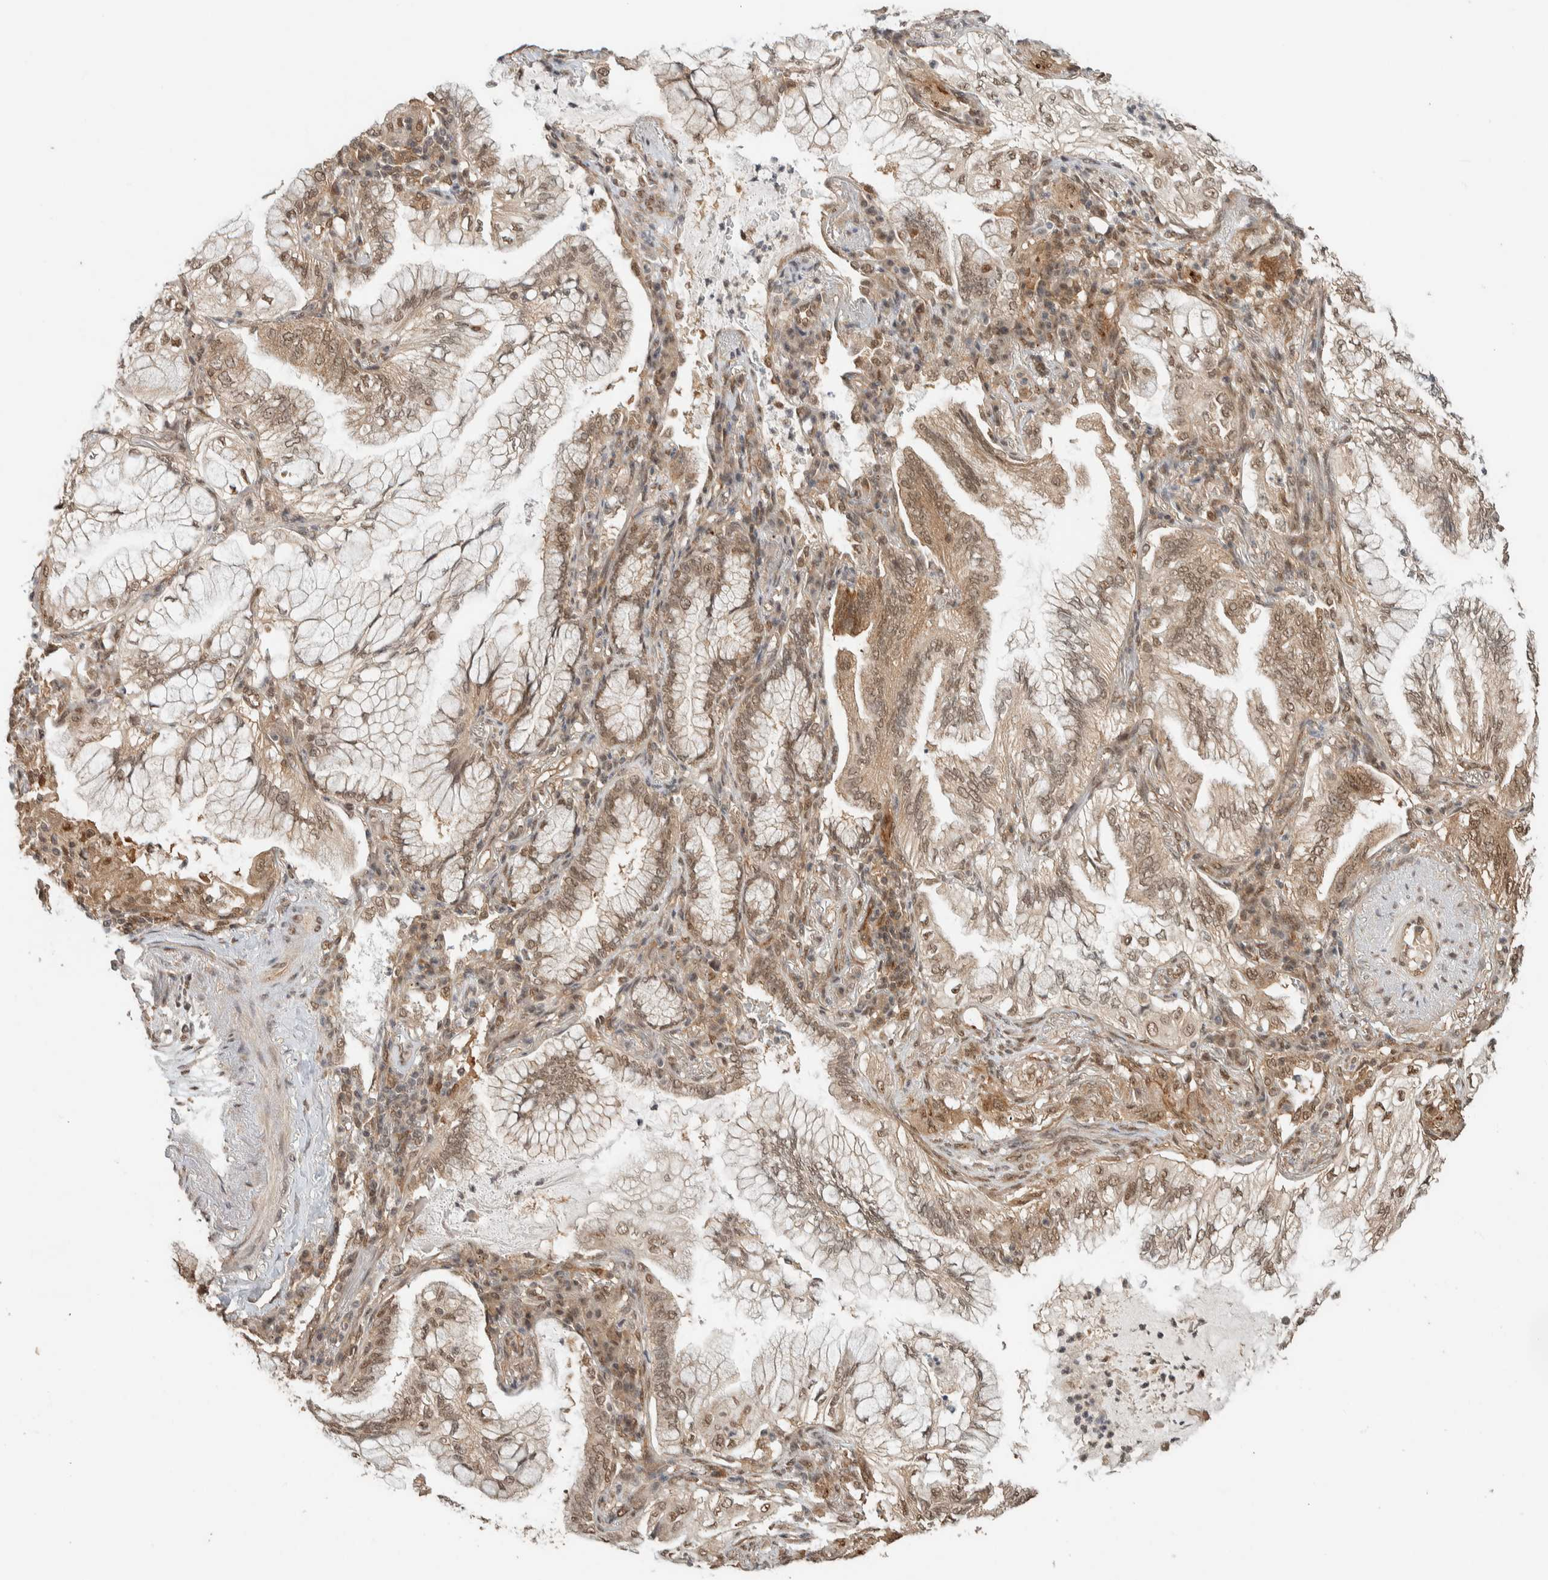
{"staining": {"intensity": "weak", "quantity": ">75%", "location": "cytoplasmic/membranous,nuclear"}, "tissue": "lung cancer", "cell_type": "Tumor cells", "image_type": "cancer", "snomed": [{"axis": "morphology", "description": "Adenocarcinoma, NOS"}, {"axis": "topography", "description": "Lung"}], "caption": "Lung cancer was stained to show a protein in brown. There is low levels of weak cytoplasmic/membranous and nuclear staining in about >75% of tumor cells. (Brightfield microscopy of DAB IHC at high magnification).", "gene": "ZBTB2", "patient": {"sex": "female", "age": 70}}